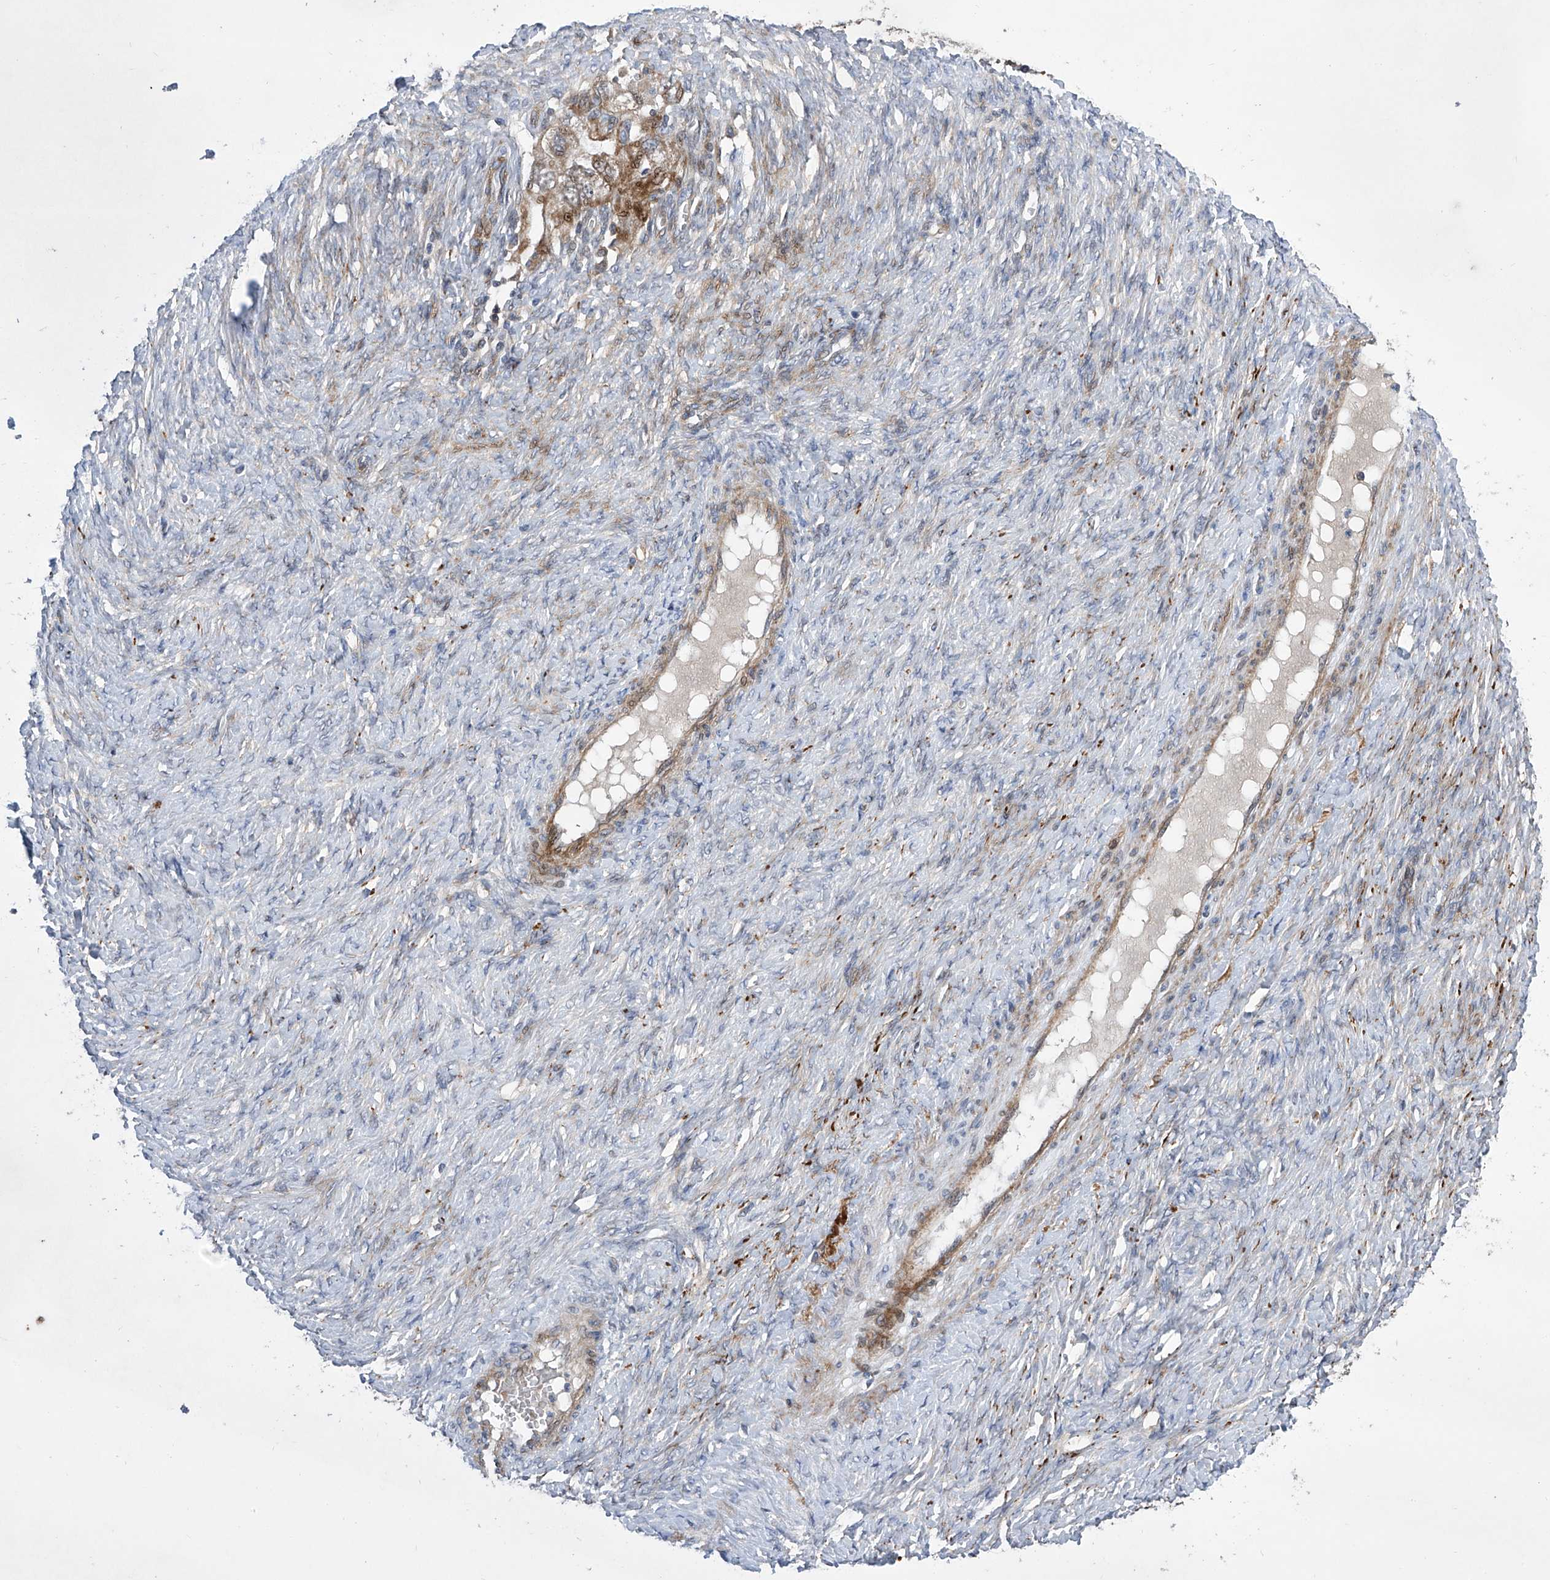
{"staining": {"intensity": "moderate", "quantity": "<25%", "location": "cytoplasmic/membranous,nuclear"}, "tissue": "ovarian cancer", "cell_type": "Tumor cells", "image_type": "cancer", "snomed": [{"axis": "morphology", "description": "Carcinoma, NOS"}, {"axis": "morphology", "description": "Cystadenocarcinoma, serous, NOS"}, {"axis": "topography", "description": "Ovary"}], "caption": "A brown stain highlights moderate cytoplasmic/membranous and nuclear expression of a protein in serous cystadenocarcinoma (ovarian) tumor cells.", "gene": "USF3", "patient": {"sex": "female", "age": 69}}